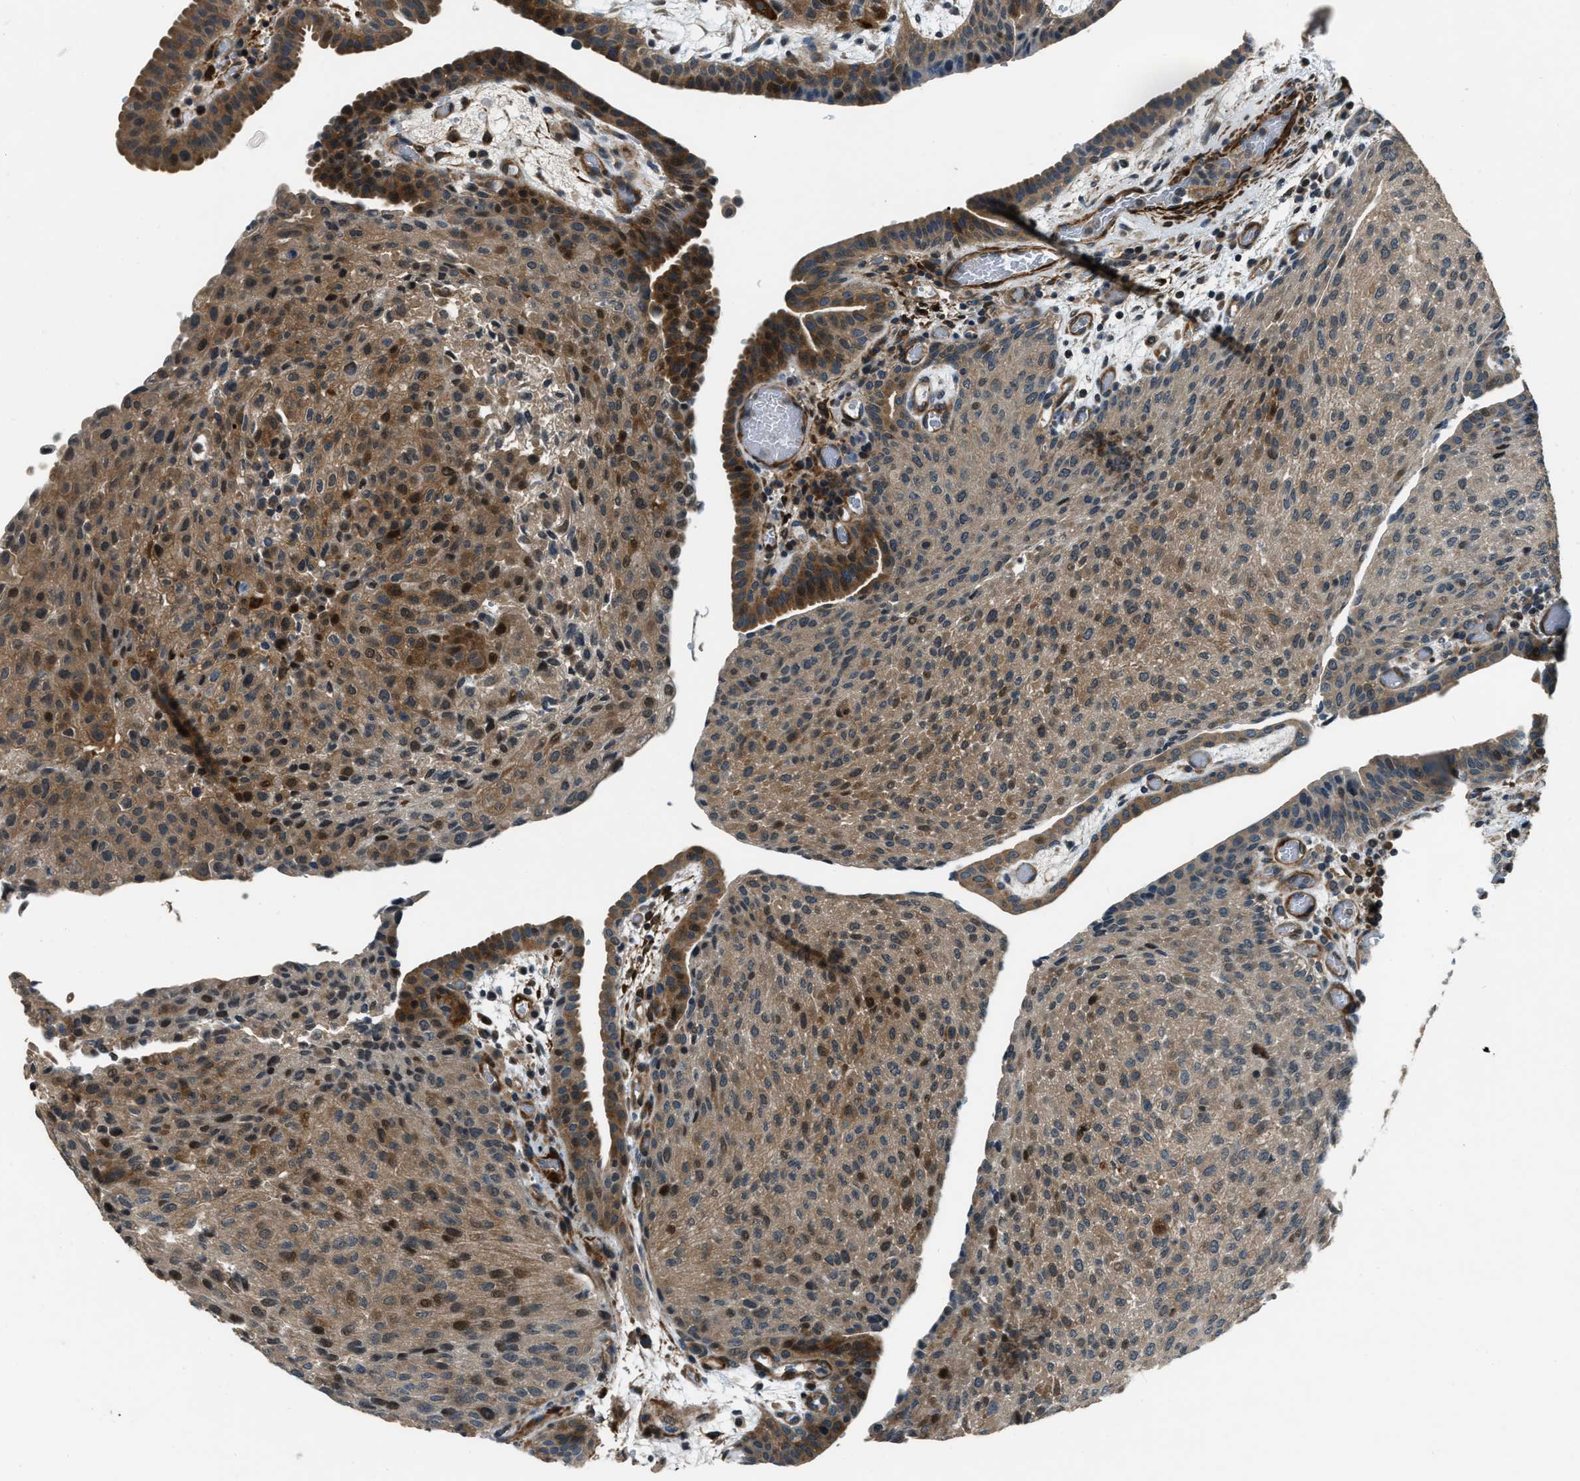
{"staining": {"intensity": "moderate", "quantity": ">75%", "location": "cytoplasmic/membranous"}, "tissue": "urothelial cancer", "cell_type": "Tumor cells", "image_type": "cancer", "snomed": [{"axis": "morphology", "description": "Urothelial carcinoma, Low grade"}, {"axis": "morphology", "description": "Urothelial carcinoma, High grade"}, {"axis": "topography", "description": "Urinary bladder"}], "caption": "Immunohistochemistry micrograph of neoplastic tissue: human urothelial carcinoma (low-grade) stained using immunohistochemistry (IHC) reveals medium levels of moderate protein expression localized specifically in the cytoplasmic/membranous of tumor cells, appearing as a cytoplasmic/membranous brown color.", "gene": "NUDCD3", "patient": {"sex": "male", "age": 35}}